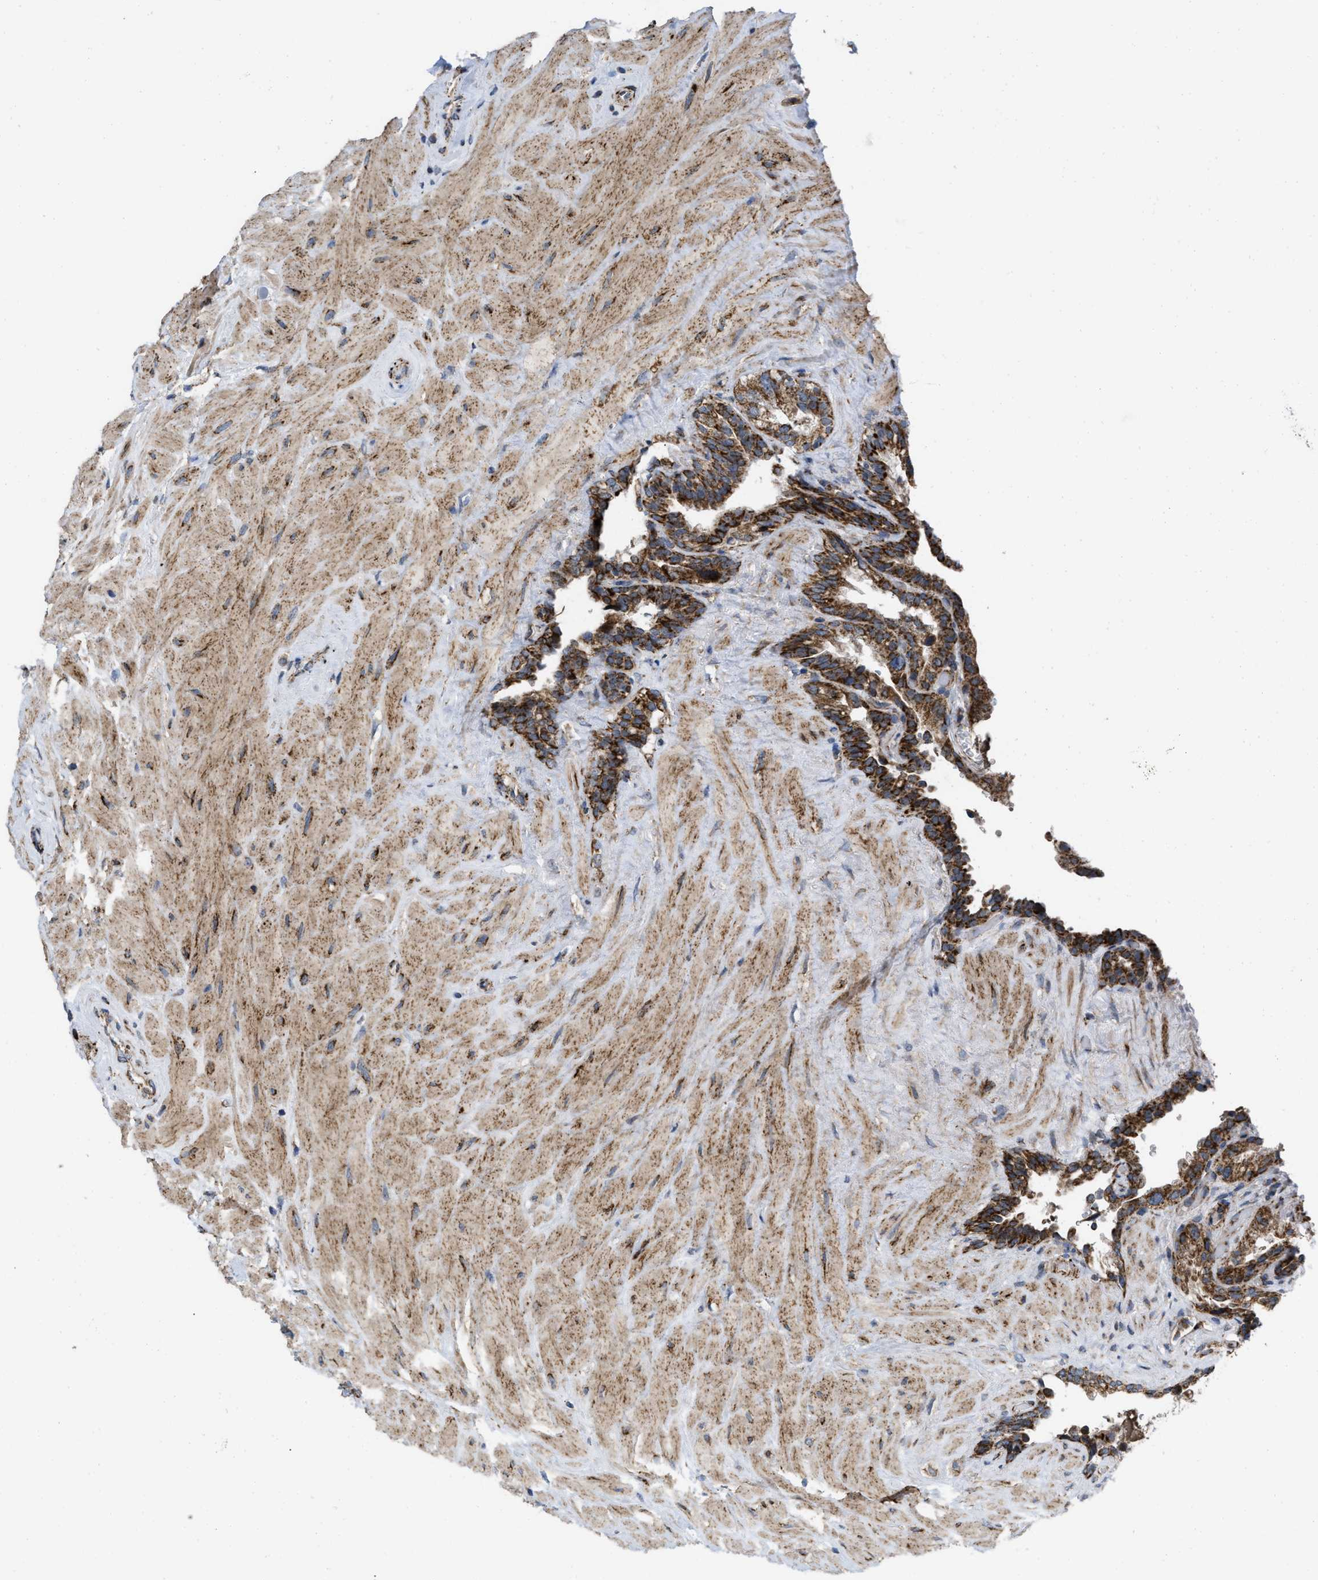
{"staining": {"intensity": "moderate", "quantity": ">75%", "location": "cytoplasmic/membranous"}, "tissue": "seminal vesicle", "cell_type": "Glandular cells", "image_type": "normal", "snomed": [{"axis": "morphology", "description": "Normal tissue, NOS"}, {"axis": "topography", "description": "Seminal veicle"}], "caption": "High-magnification brightfield microscopy of normal seminal vesicle stained with DAB (brown) and counterstained with hematoxylin (blue). glandular cells exhibit moderate cytoplasmic/membranous staining is present in about>75% of cells.", "gene": "AKAP1", "patient": {"sex": "male", "age": 68}}